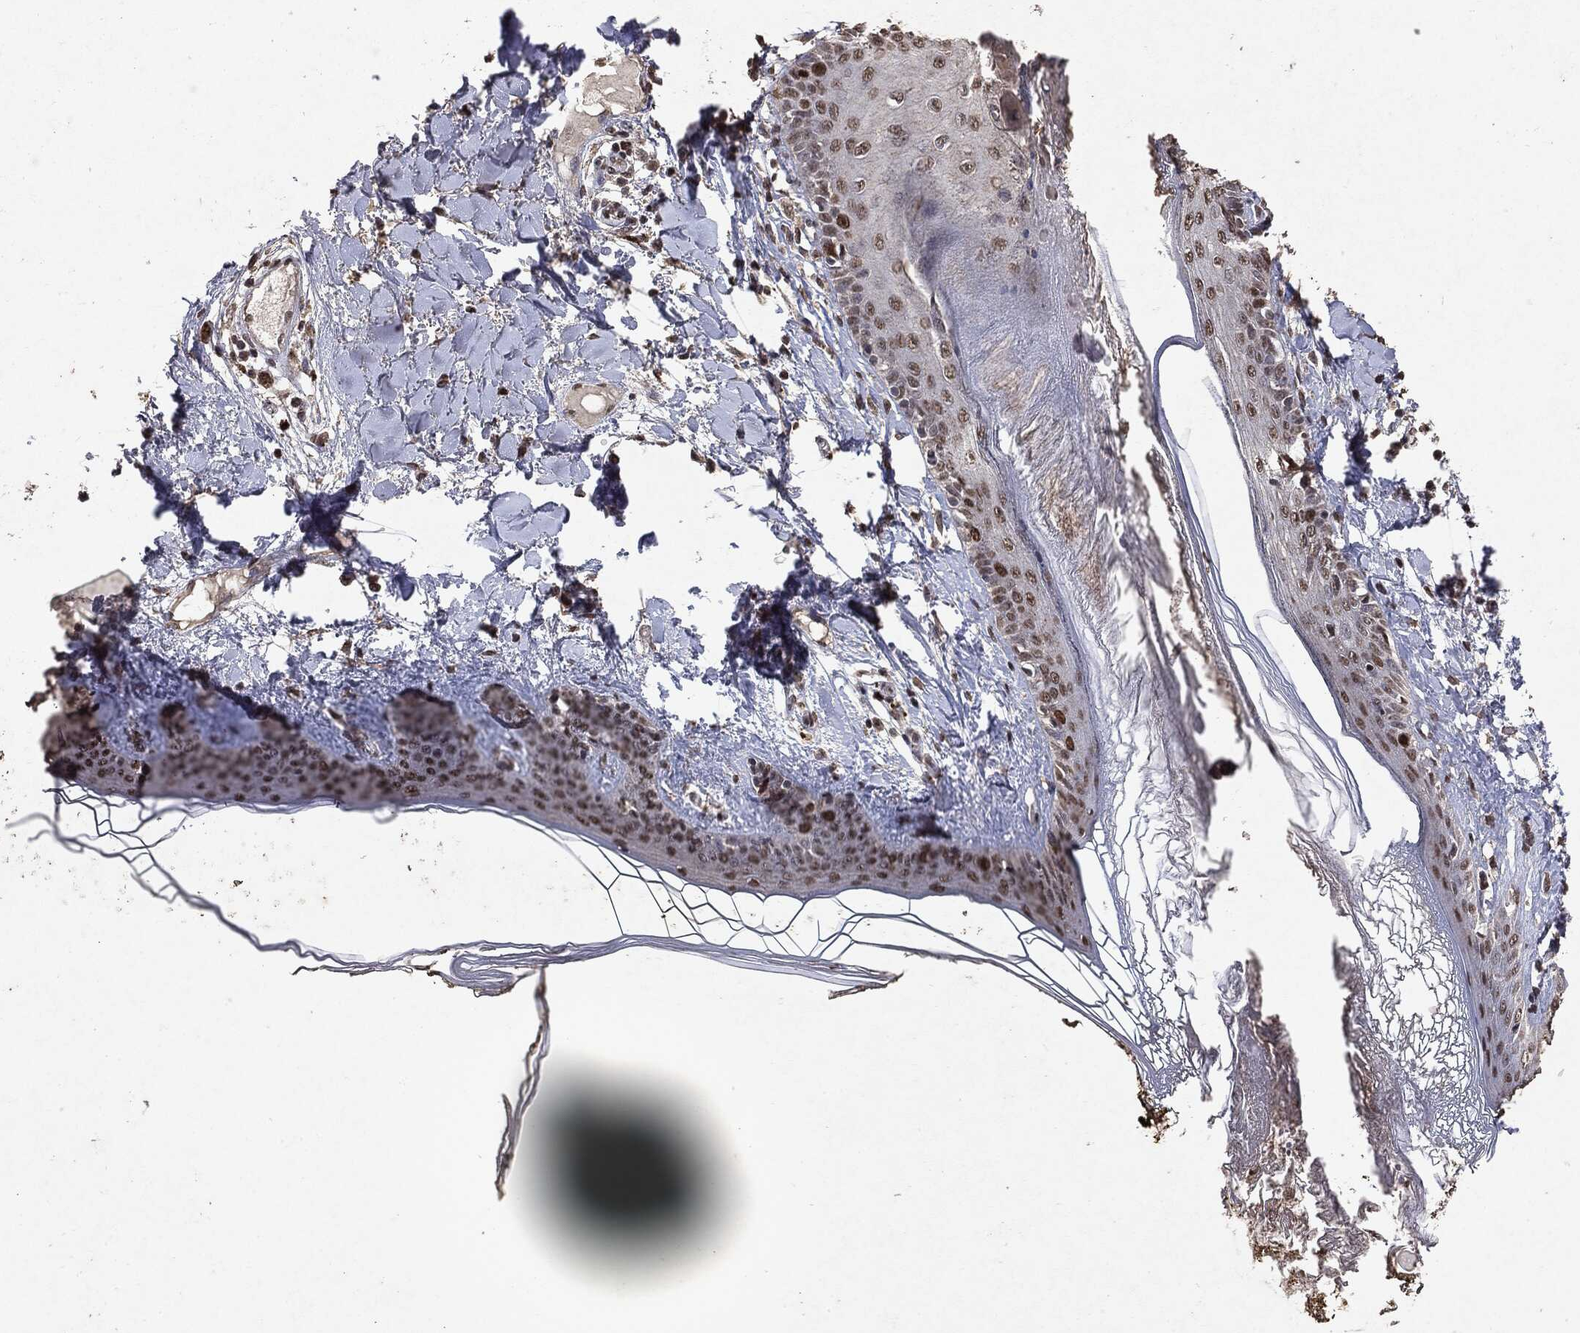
{"staining": {"intensity": "moderate", "quantity": "25%-75%", "location": "nuclear"}, "tissue": "skin", "cell_type": "Fibroblasts", "image_type": "normal", "snomed": [{"axis": "morphology", "description": "Normal tissue, NOS"}, {"axis": "morphology", "description": "Malignant melanoma, NOS"}, {"axis": "topography", "description": "Skin"}], "caption": "Fibroblasts exhibit medium levels of moderate nuclear expression in approximately 25%-75% of cells in normal skin. (DAB = brown stain, brightfield microscopy at high magnification).", "gene": "RAD18", "patient": {"sex": "female", "age": 34}}